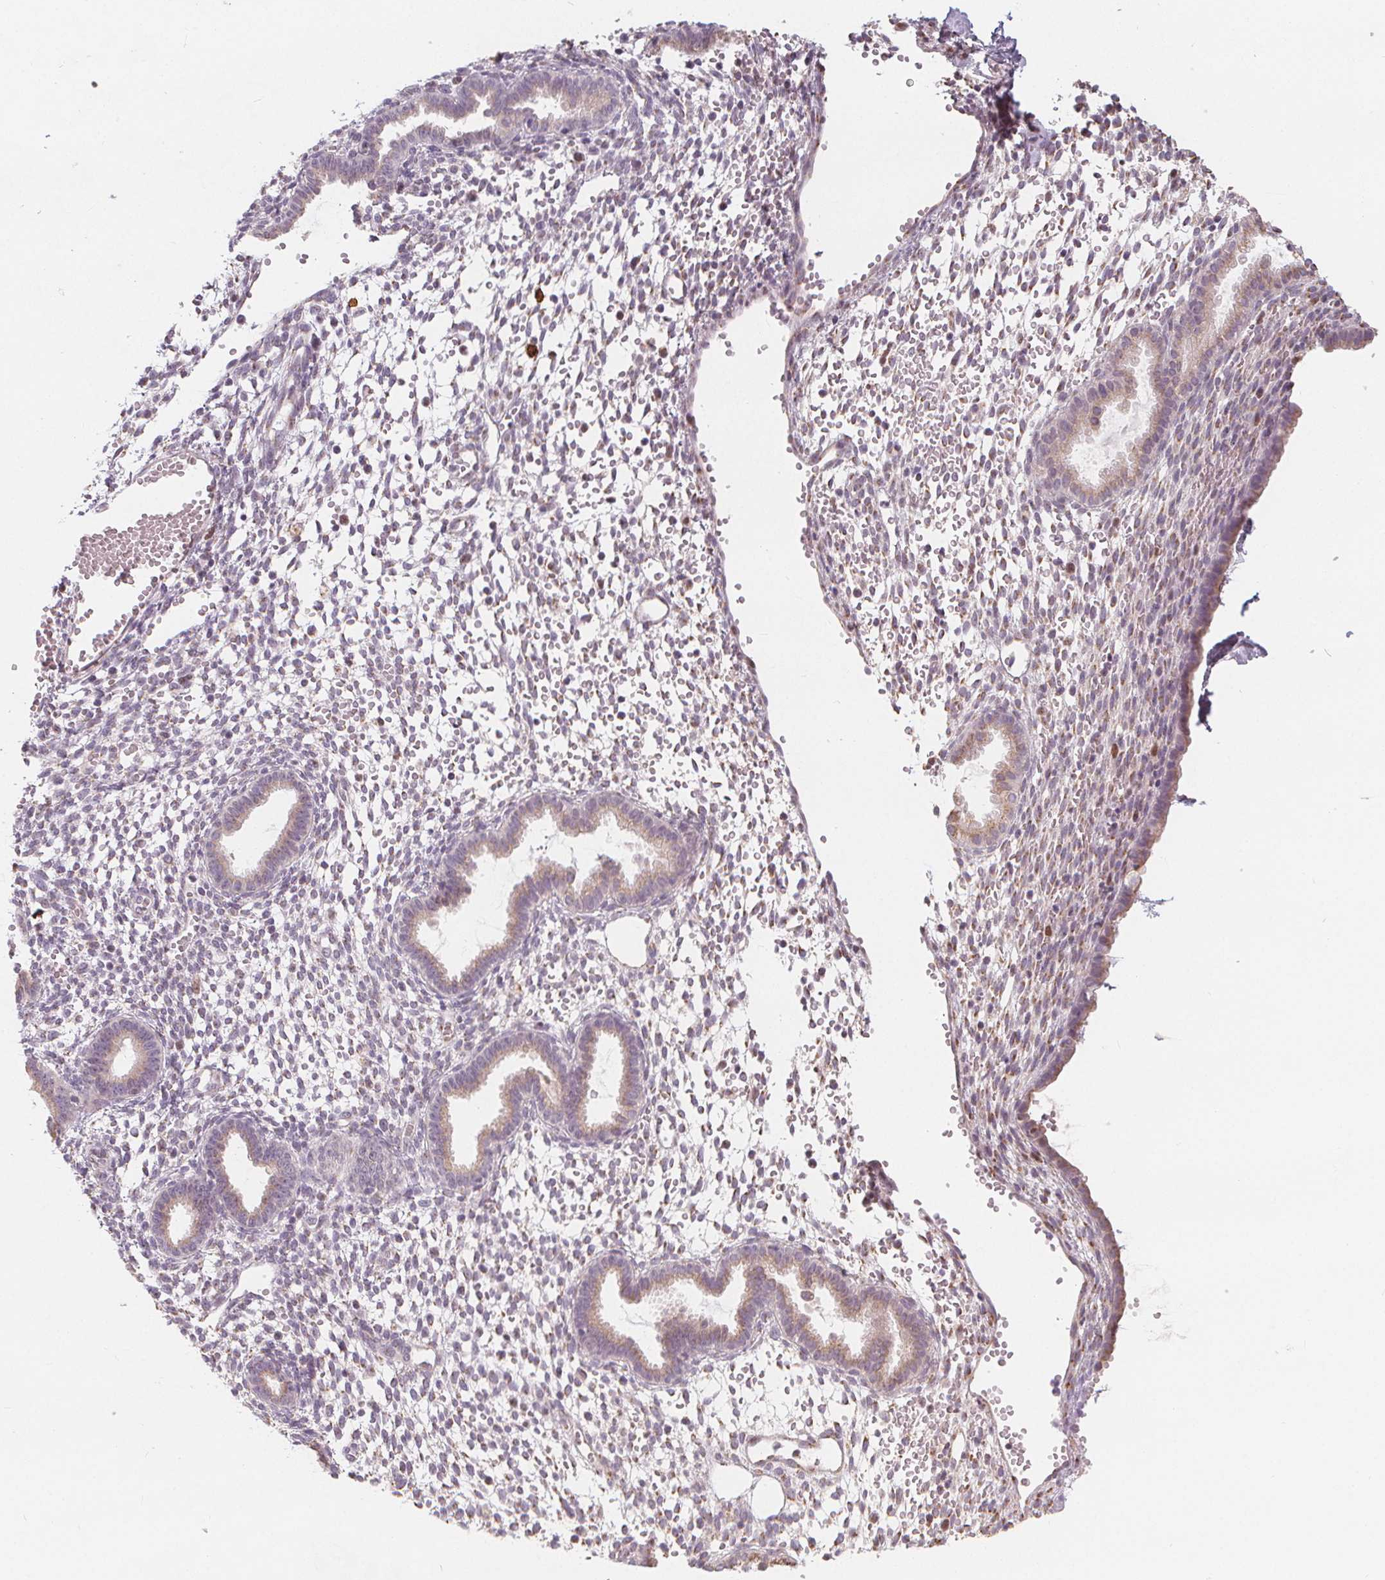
{"staining": {"intensity": "negative", "quantity": "none", "location": "none"}, "tissue": "endometrium", "cell_type": "Cells in endometrial stroma", "image_type": "normal", "snomed": [{"axis": "morphology", "description": "Normal tissue, NOS"}, {"axis": "topography", "description": "Endometrium"}], "caption": "The image exhibits no staining of cells in endometrial stroma in benign endometrium. (DAB immunohistochemistry (IHC) visualized using brightfield microscopy, high magnification).", "gene": "TIPIN", "patient": {"sex": "female", "age": 36}}